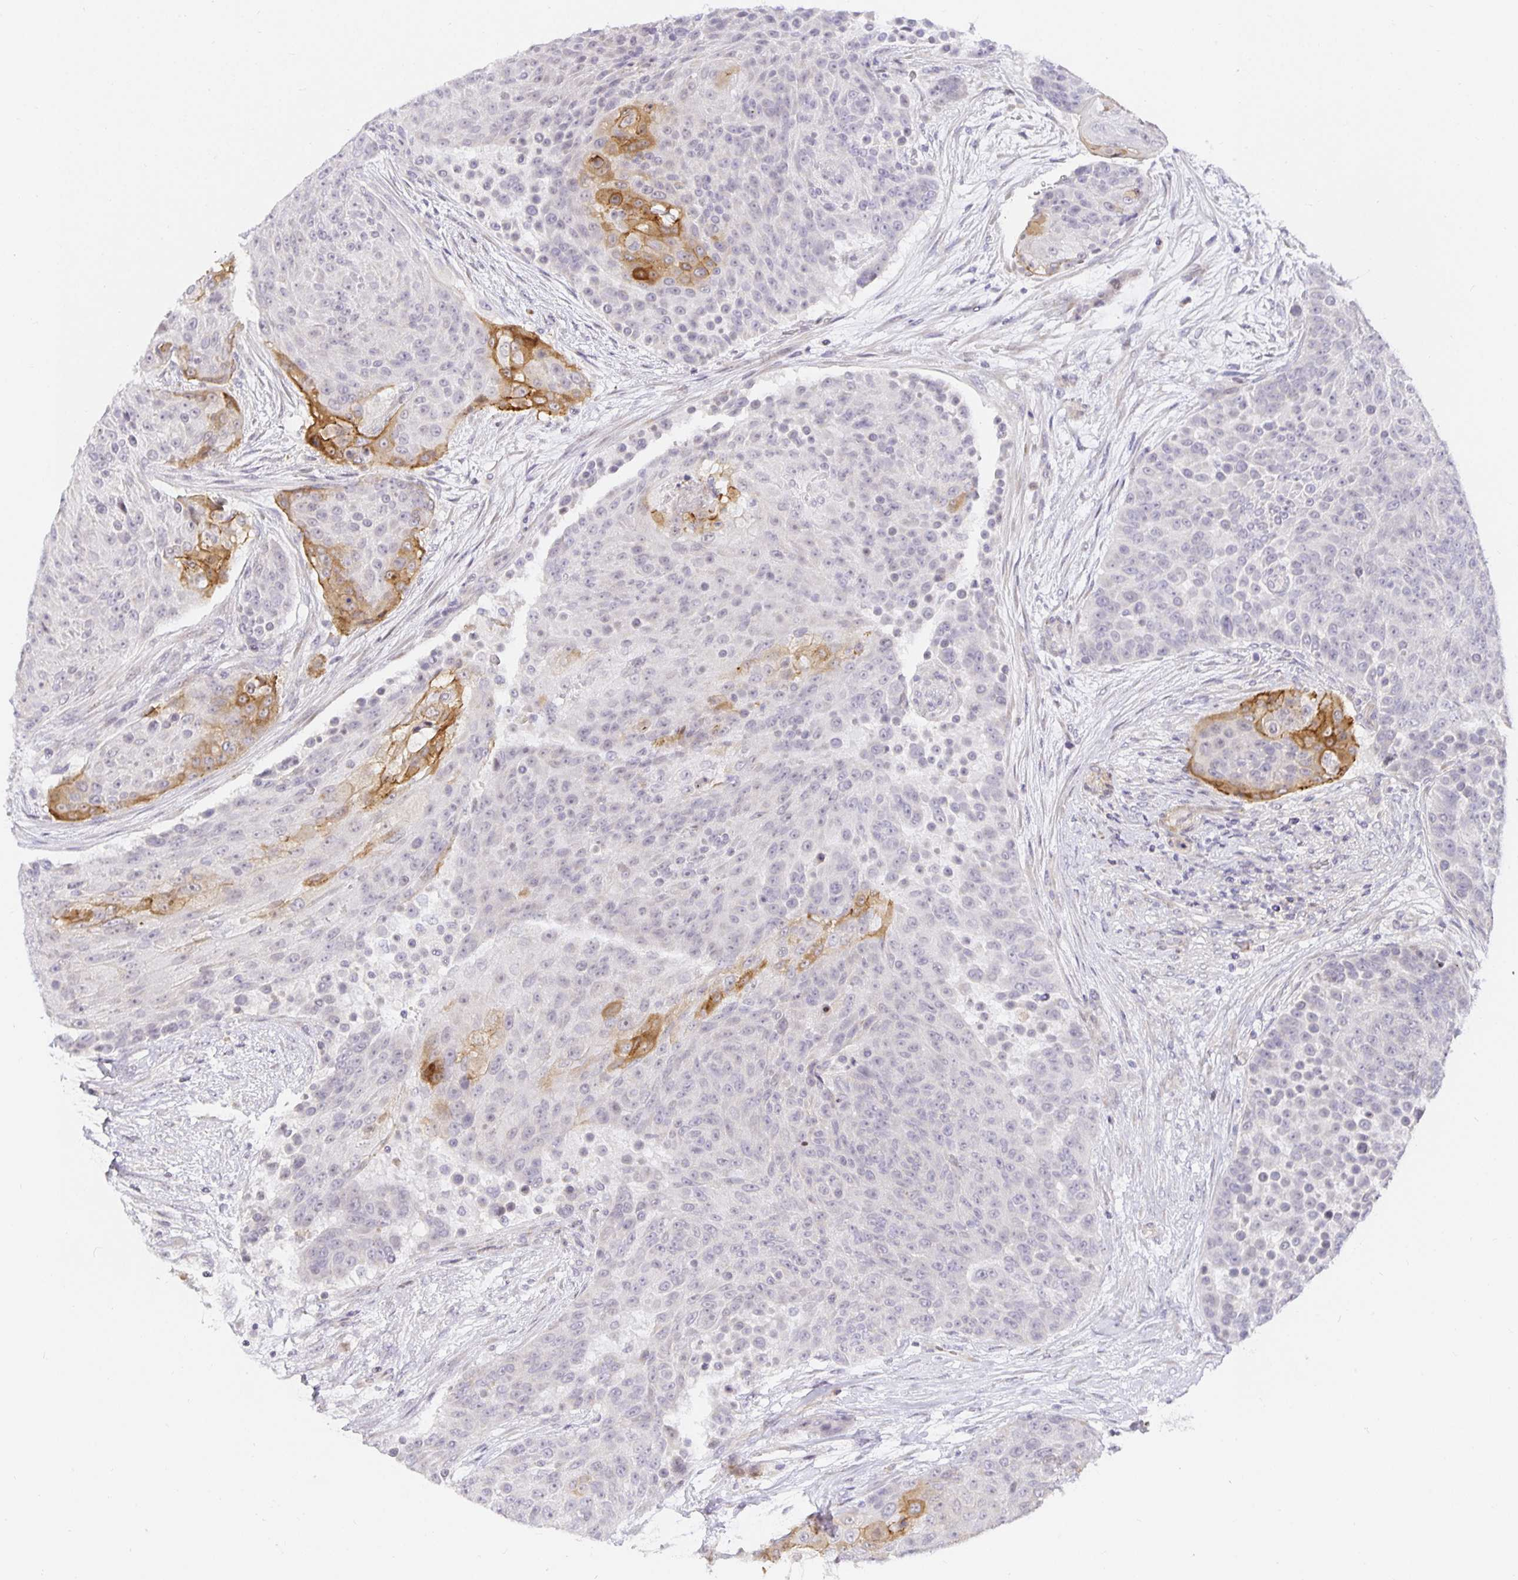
{"staining": {"intensity": "moderate", "quantity": "<25%", "location": "cytoplasmic/membranous"}, "tissue": "urothelial cancer", "cell_type": "Tumor cells", "image_type": "cancer", "snomed": [{"axis": "morphology", "description": "Urothelial carcinoma, High grade"}, {"axis": "topography", "description": "Urinary bladder"}], "caption": "This histopathology image shows immunohistochemistry (IHC) staining of urothelial carcinoma (high-grade), with low moderate cytoplasmic/membranous positivity in approximately <25% of tumor cells.", "gene": "TJP3", "patient": {"sex": "female", "age": 63}}